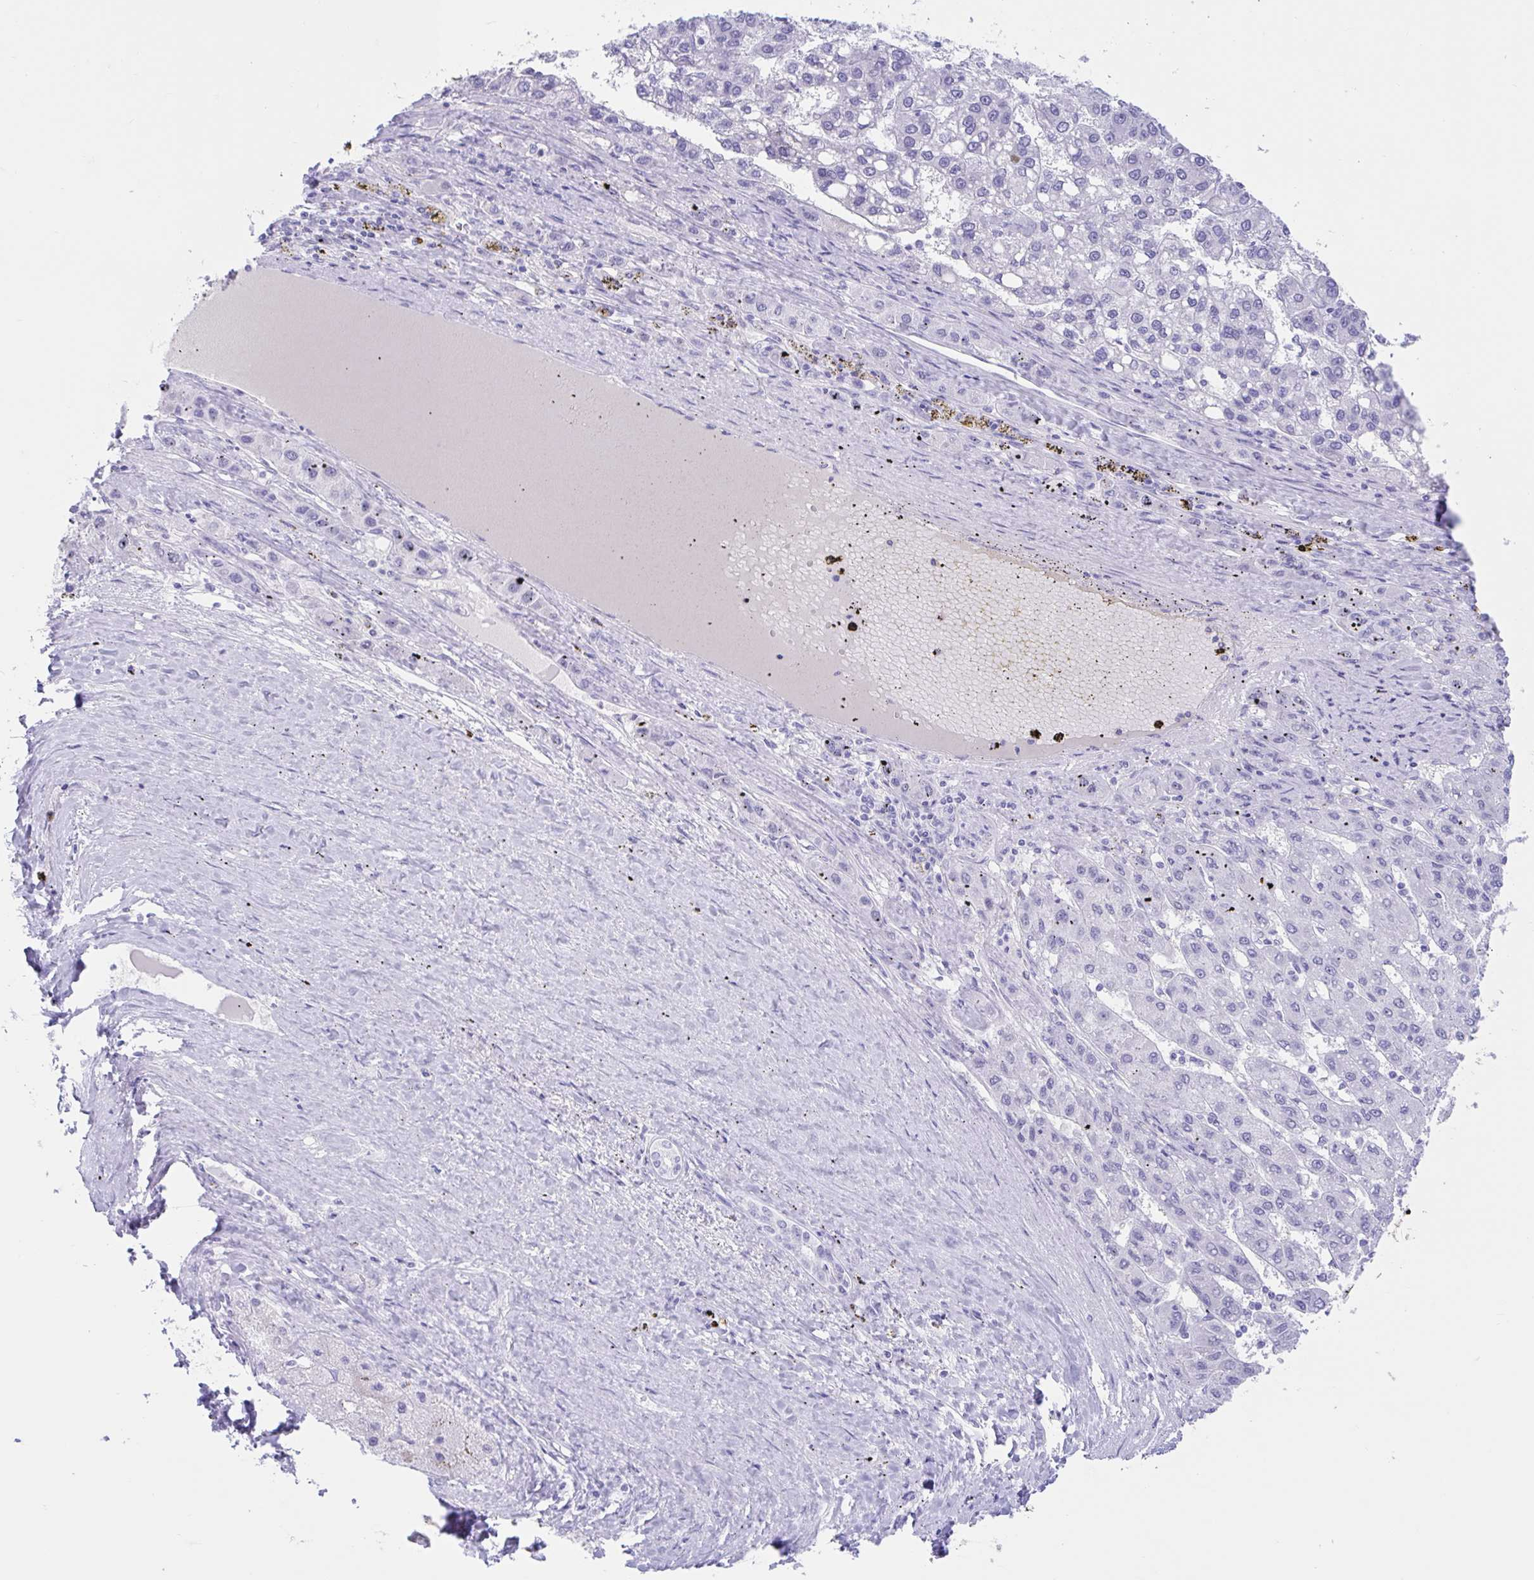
{"staining": {"intensity": "negative", "quantity": "none", "location": "none"}, "tissue": "liver cancer", "cell_type": "Tumor cells", "image_type": "cancer", "snomed": [{"axis": "morphology", "description": "Carcinoma, Hepatocellular, NOS"}, {"axis": "topography", "description": "Liver"}], "caption": "IHC micrograph of neoplastic tissue: liver cancer stained with DAB (3,3'-diaminobenzidine) exhibits no significant protein expression in tumor cells.", "gene": "TMEM35A", "patient": {"sex": "female", "age": 82}}